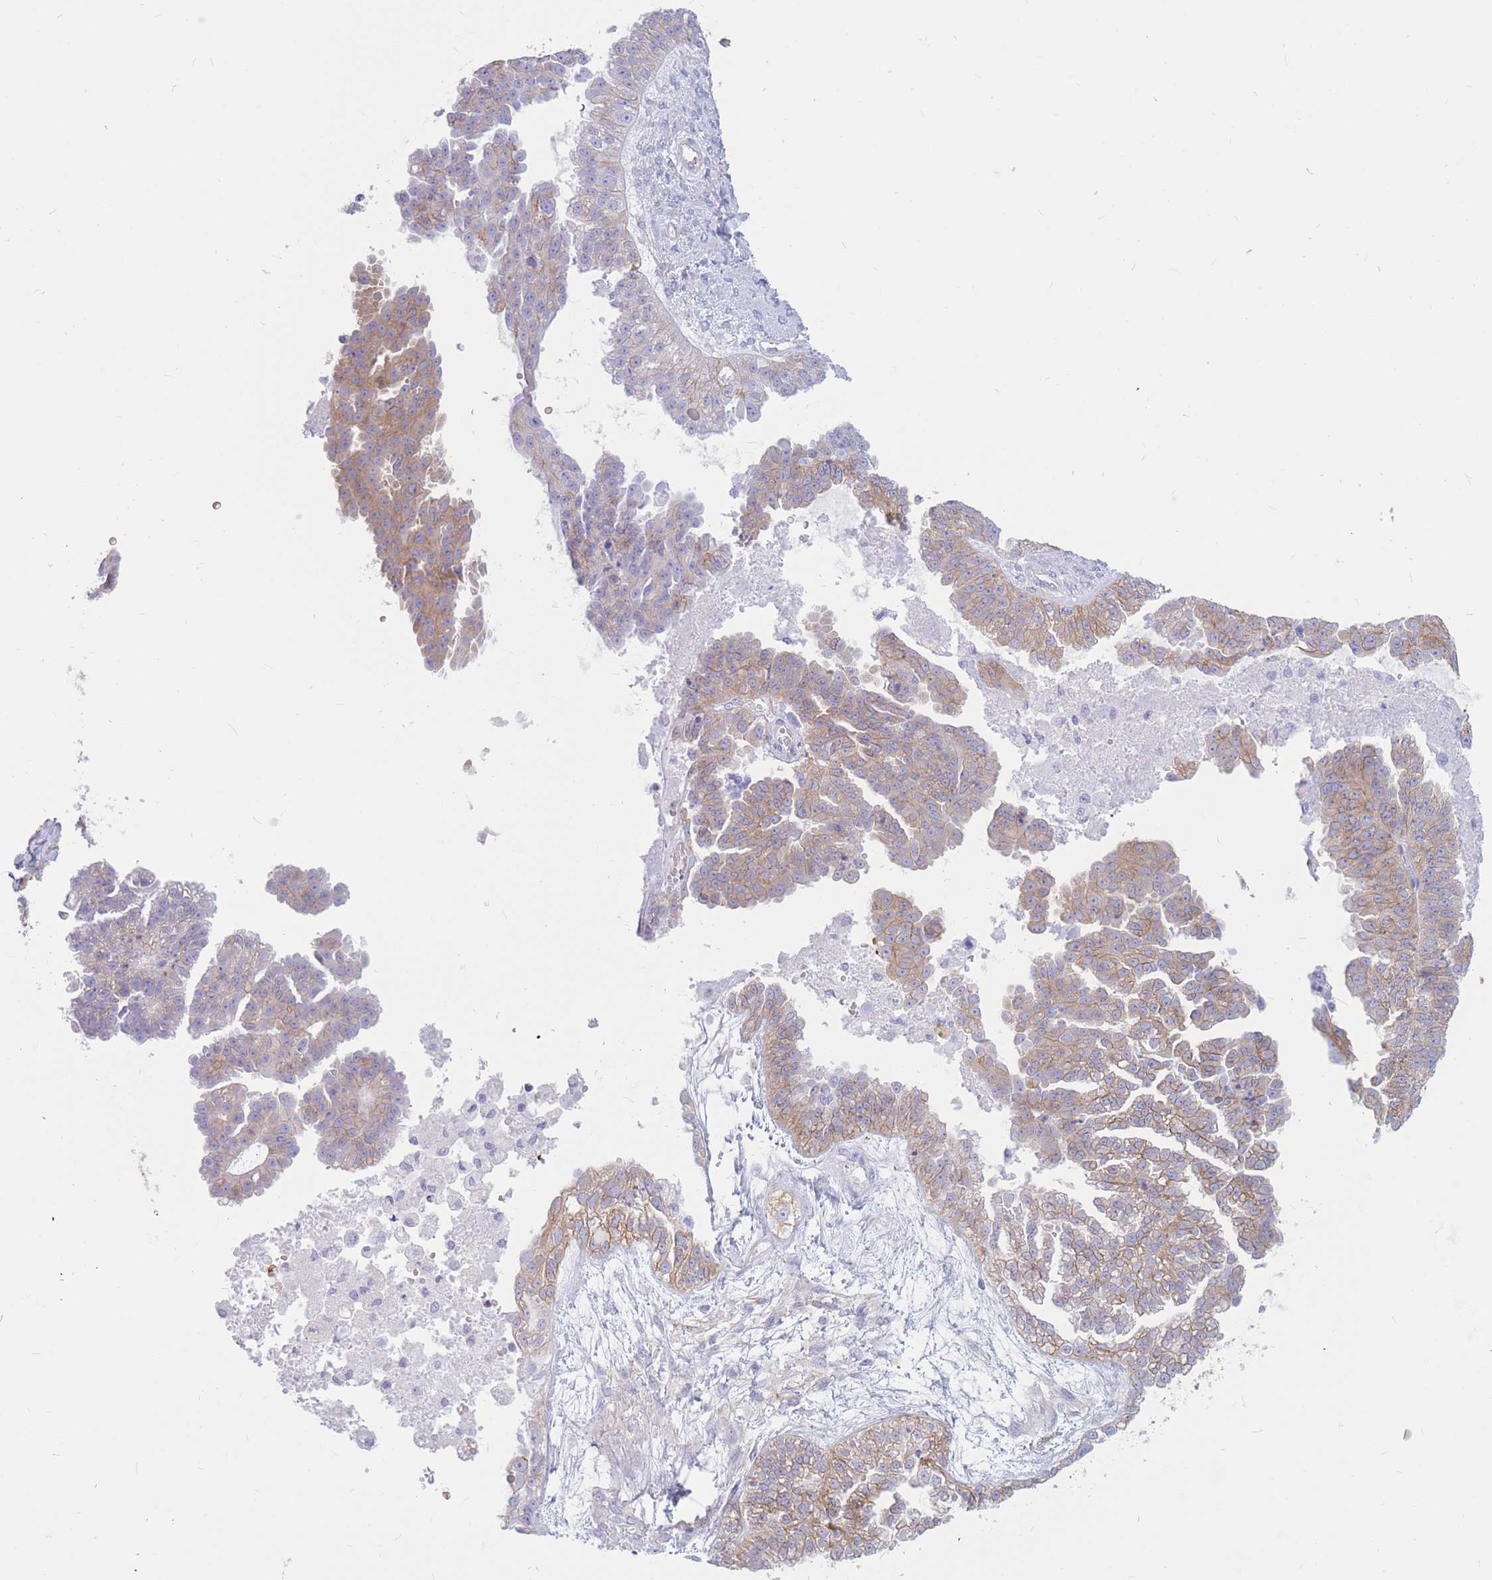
{"staining": {"intensity": "moderate", "quantity": "25%-75%", "location": "cytoplasmic/membranous"}, "tissue": "ovarian cancer", "cell_type": "Tumor cells", "image_type": "cancer", "snomed": [{"axis": "morphology", "description": "Cystadenocarcinoma, serous, NOS"}, {"axis": "topography", "description": "Ovary"}], "caption": "Immunohistochemistry staining of ovarian cancer (serous cystadenocarcinoma), which reveals medium levels of moderate cytoplasmic/membranous staining in approximately 25%-75% of tumor cells indicating moderate cytoplasmic/membranous protein positivity. The staining was performed using DAB (brown) for protein detection and nuclei were counterstained in hematoxylin (blue).", "gene": "ADD2", "patient": {"sex": "female", "age": 58}}